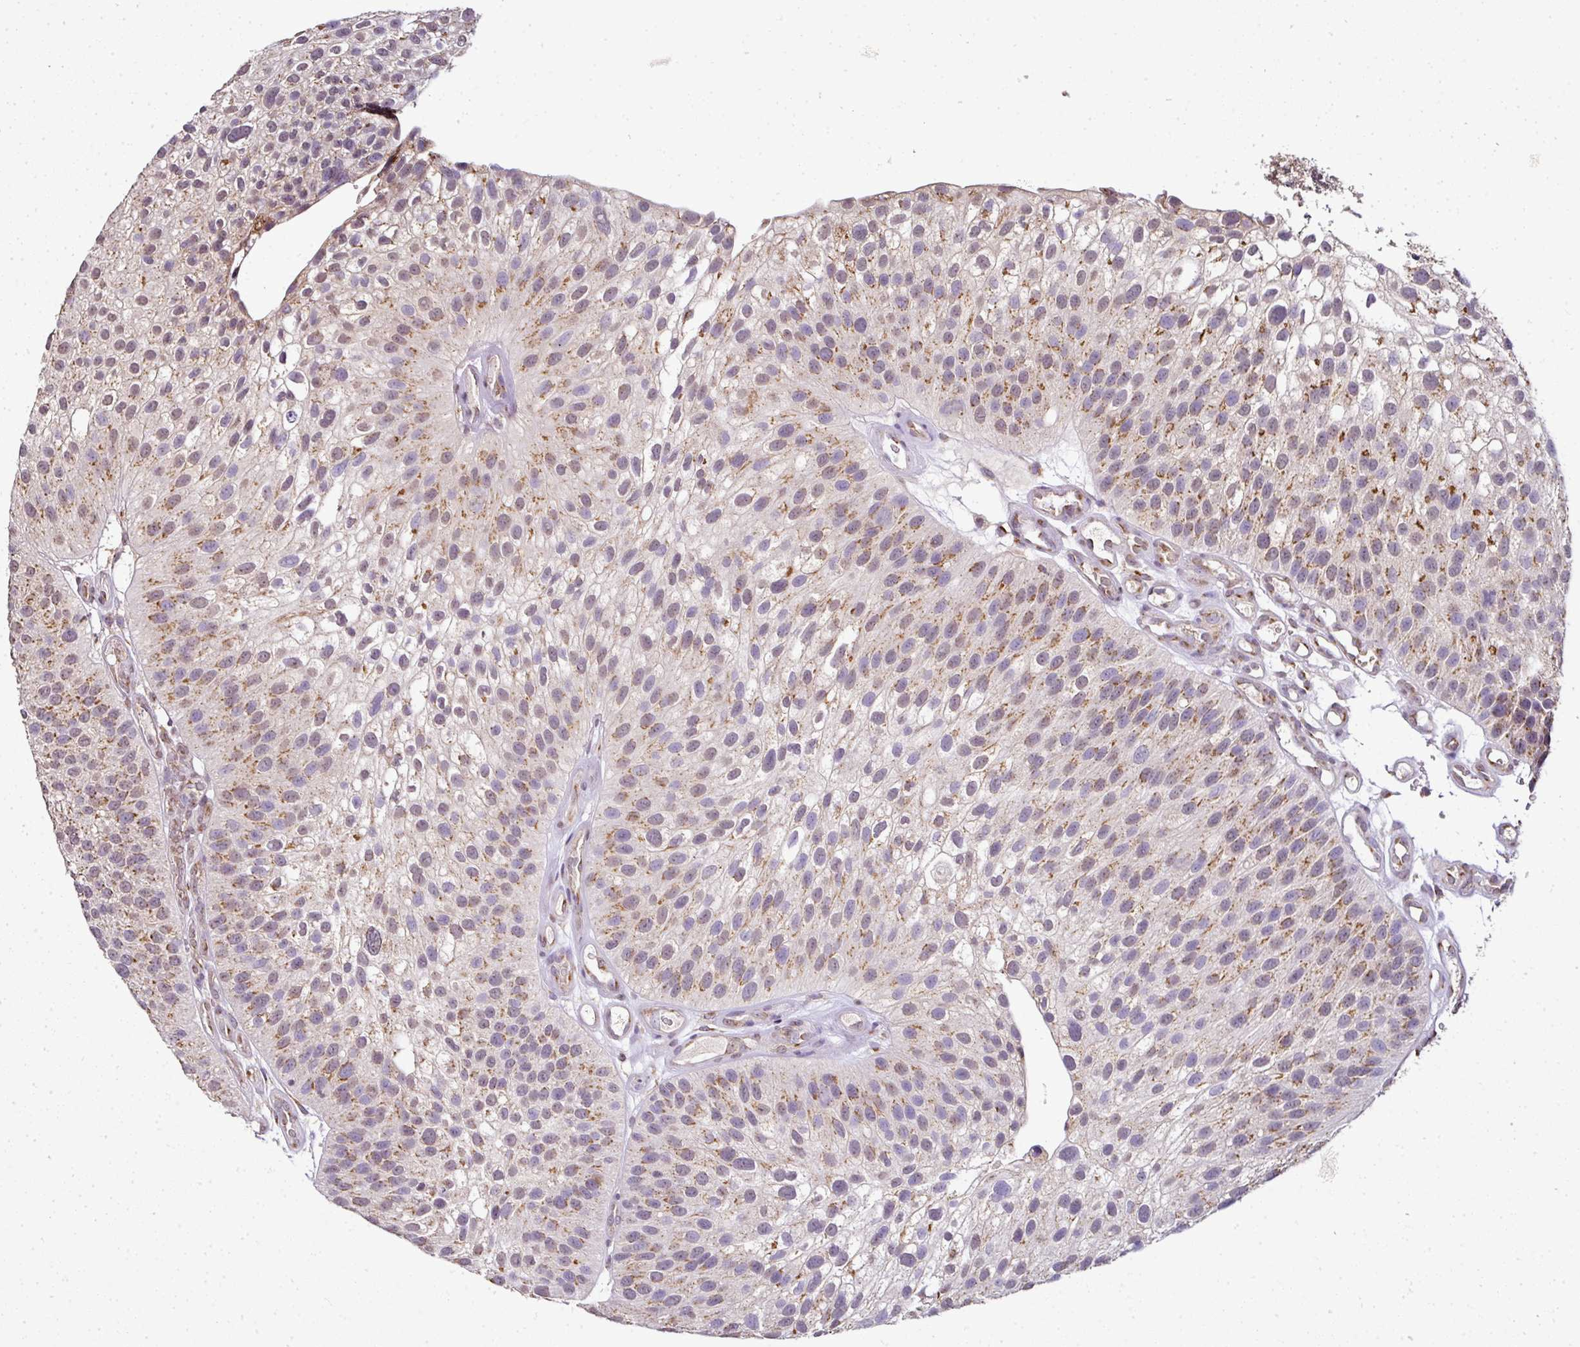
{"staining": {"intensity": "moderate", "quantity": ">75%", "location": "cytoplasmic/membranous"}, "tissue": "urothelial cancer", "cell_type": "Tumor cells", "image_type": "cancer", "snomed": [{"axis": "morphology", "description": "Urothelial carcinoma, NOS"}, {"axis": "topography", "description": "Urinary bladder"}], "caption": "Immunohistochemical staining of human transitional cell carcinoma displays medium levels of moderate cytoplasmic/membranous protein positivity in approximately >75% of tumor cells.", "gene": "JPH2", "patient": {"sex": "male", "age": 87}}